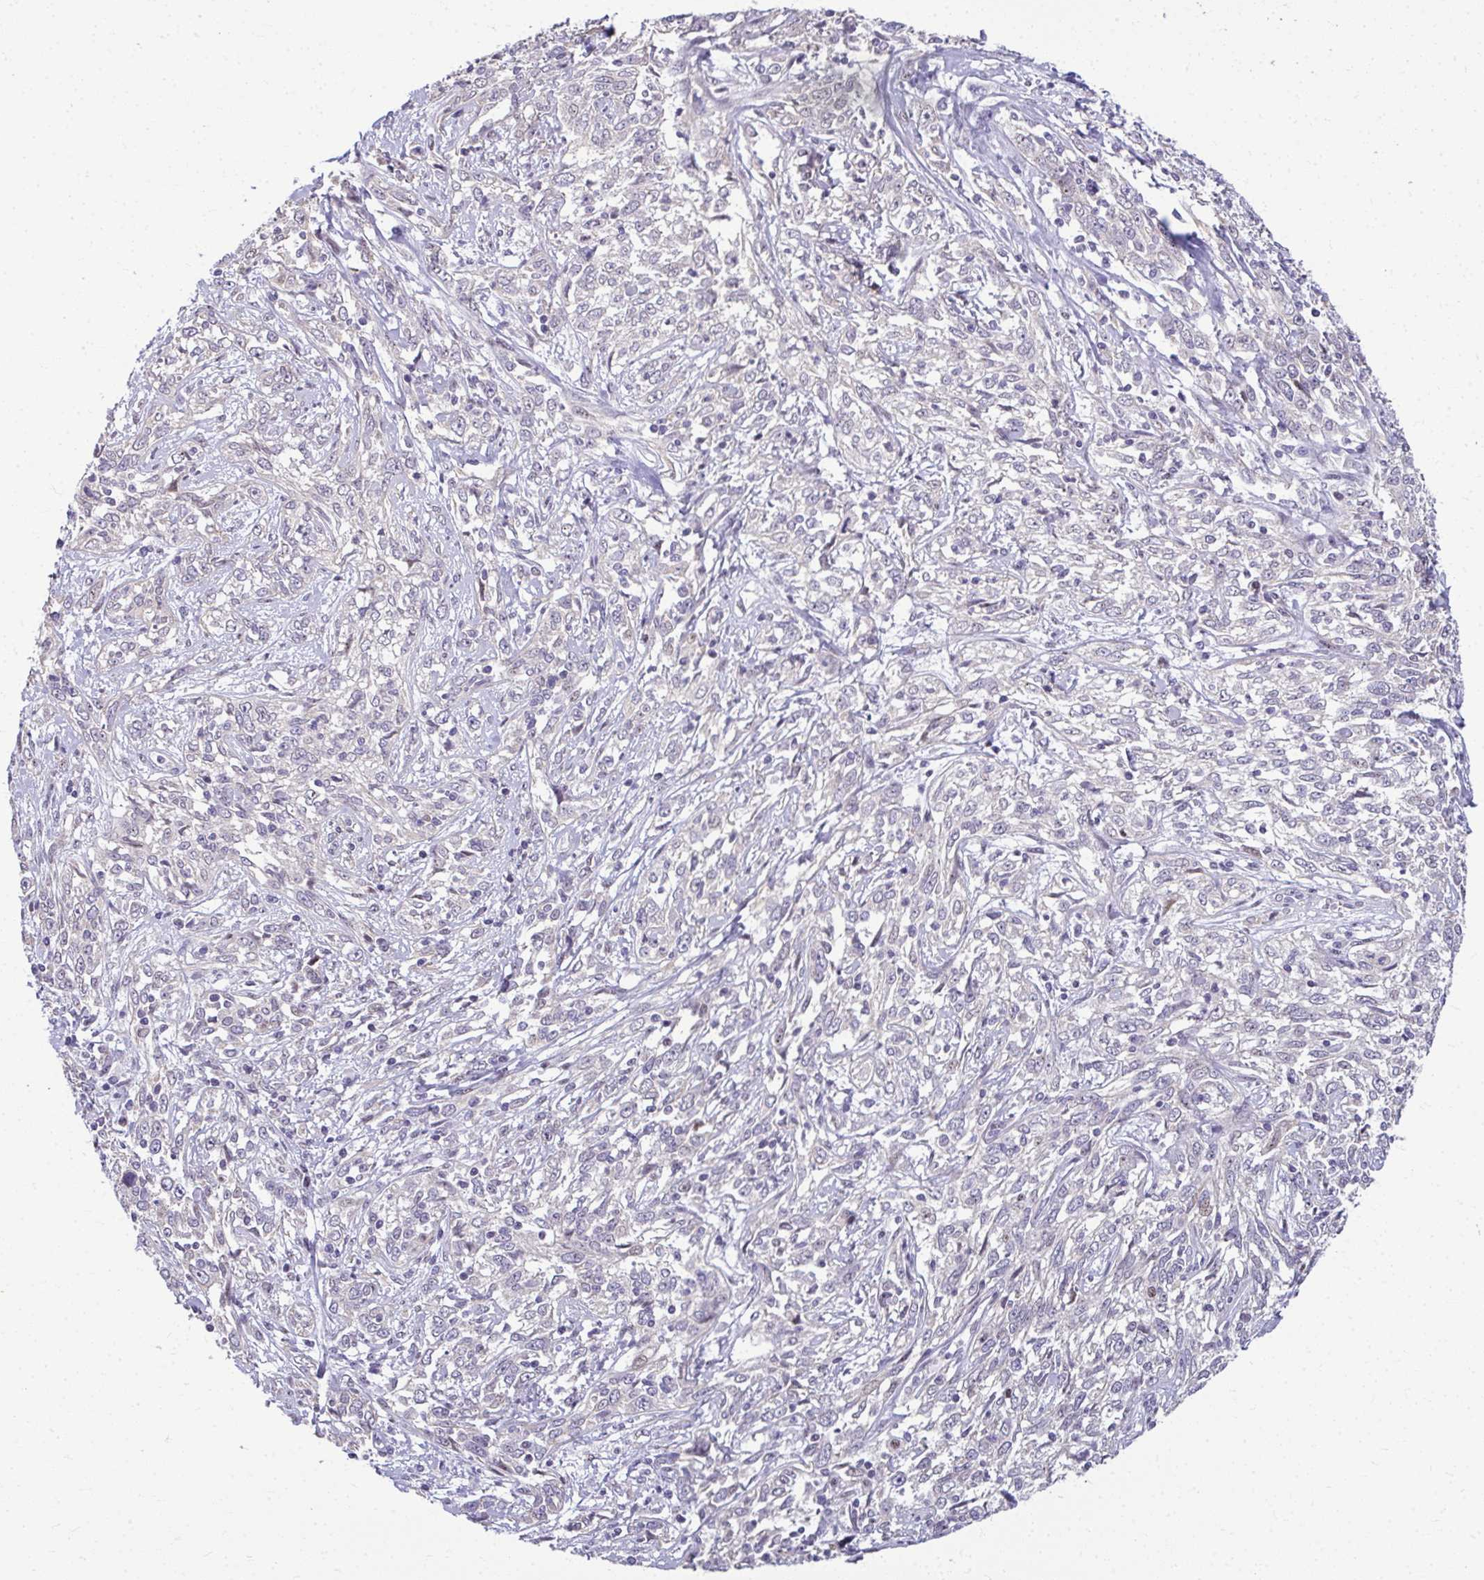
{"staining": {"intensity": "negative", "quantity": "none", "location": "none"}, "tissue": "cervical cancer", "cell_type": "Tumor cells", "image_type": "cancer", "snomed": [{"axis": "morphology", "description": "Adenocarcinoma, NOS"}, {"axis": "topography", "description": "Cervix"}], "caption": "Cervical cancer was stained to show a protein in brown. There is no significant staining in tumor cells. Brightfield microscopy of immunohistochemistry (IHC) stained with DAB (brown) and hematoxylin (blue), captured at high magnification.", "gene": "ODF1", "patient": {"sex": "female", "age": 40}}